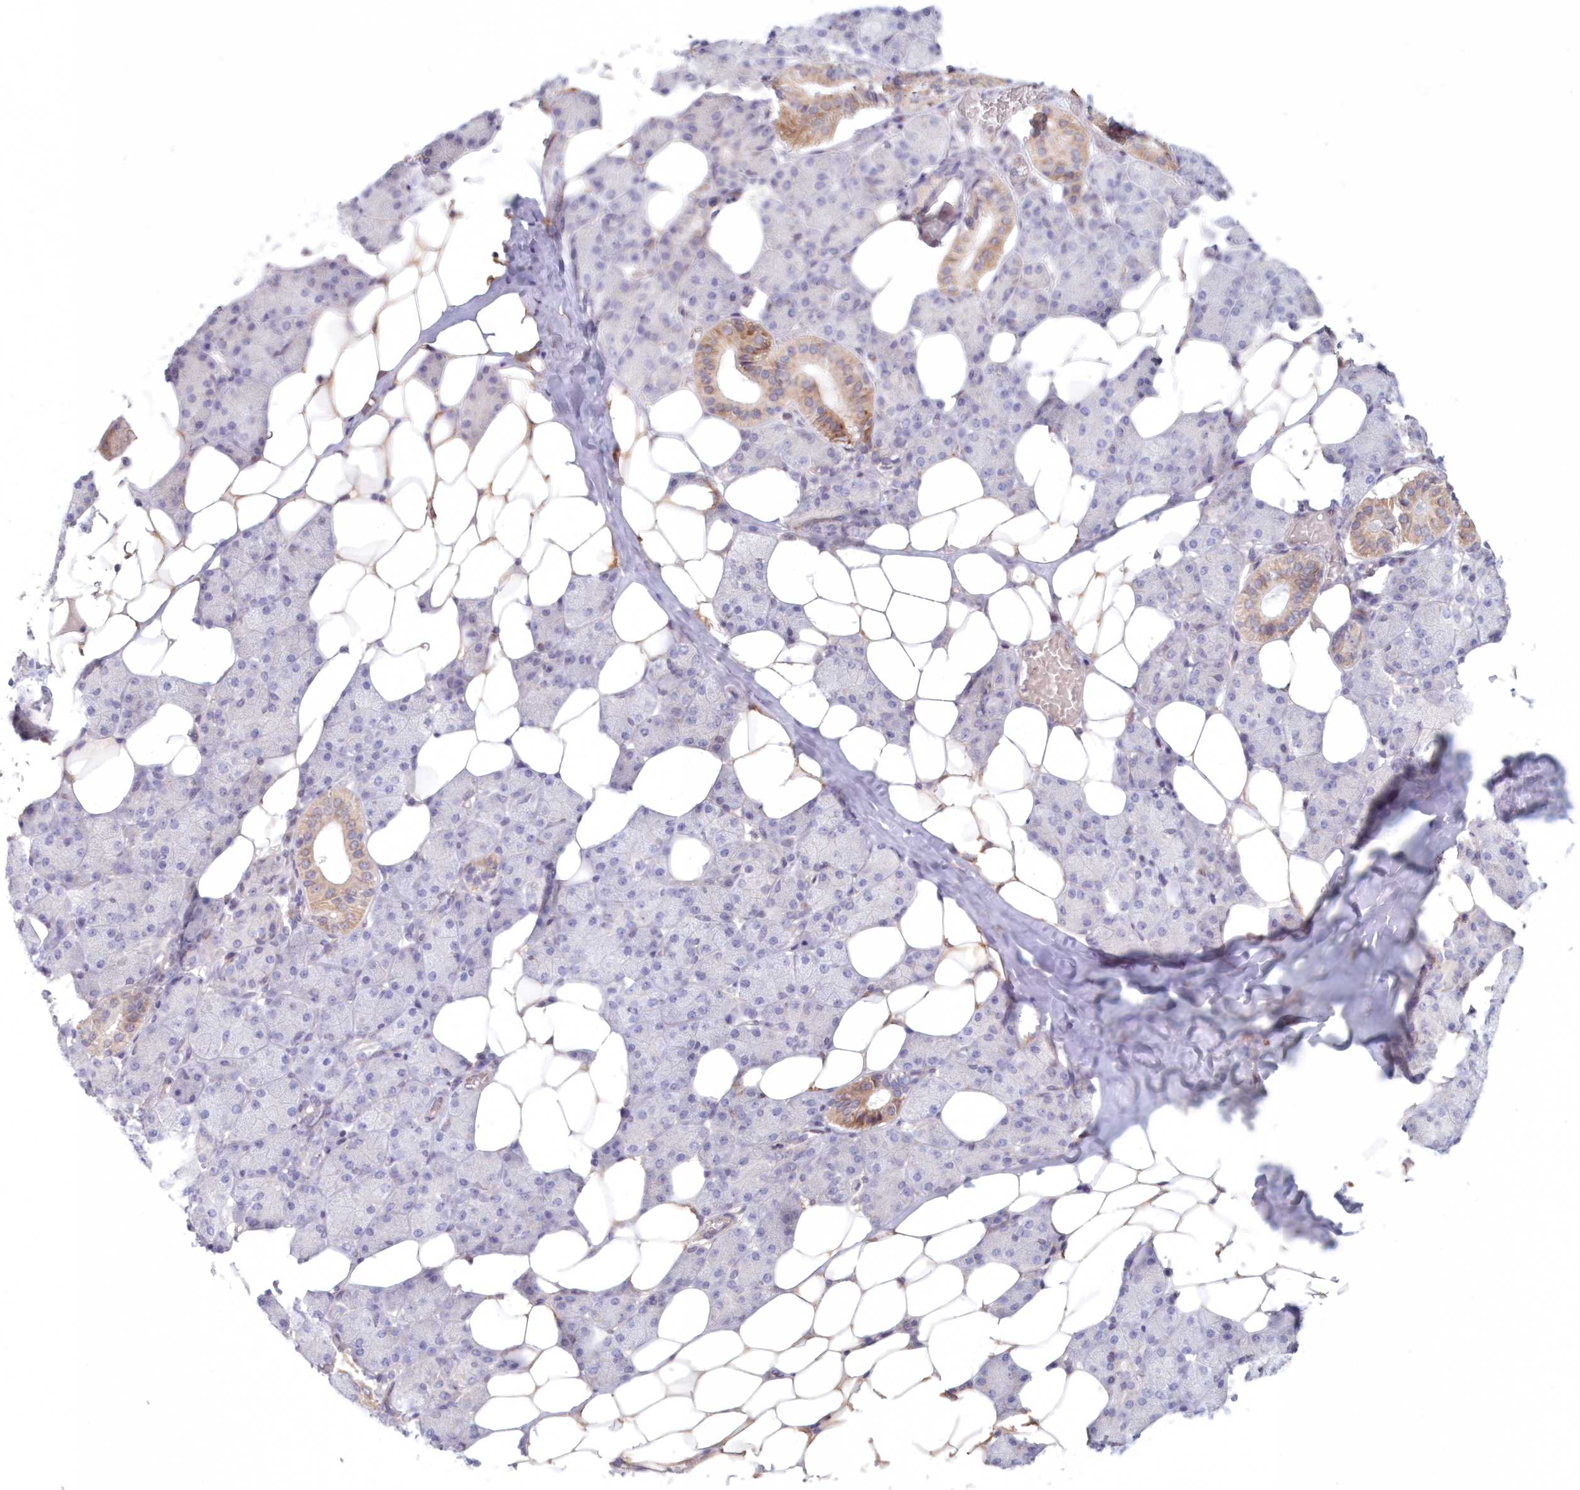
{"staining": {"intensity": "moderate", "quantity": "<25%", "location": "cytoplasmic/membranous"}, "tissue": "salivary gland", "cell_type": "Glandular cells", "image_type": "normal", "snomed": [{"axis": "morphology", "description": "Normal tissue, NOS"}, {"axis": "topography", "description": "Salivary gland"}], "caption": "Protein analysis of benign salivary gland displays moderate cytoplasmic/membranous expression in about <25% of glandular cells.", "gene": "PCYOX1L", "patient": {"sex": "female", "age": 33}}